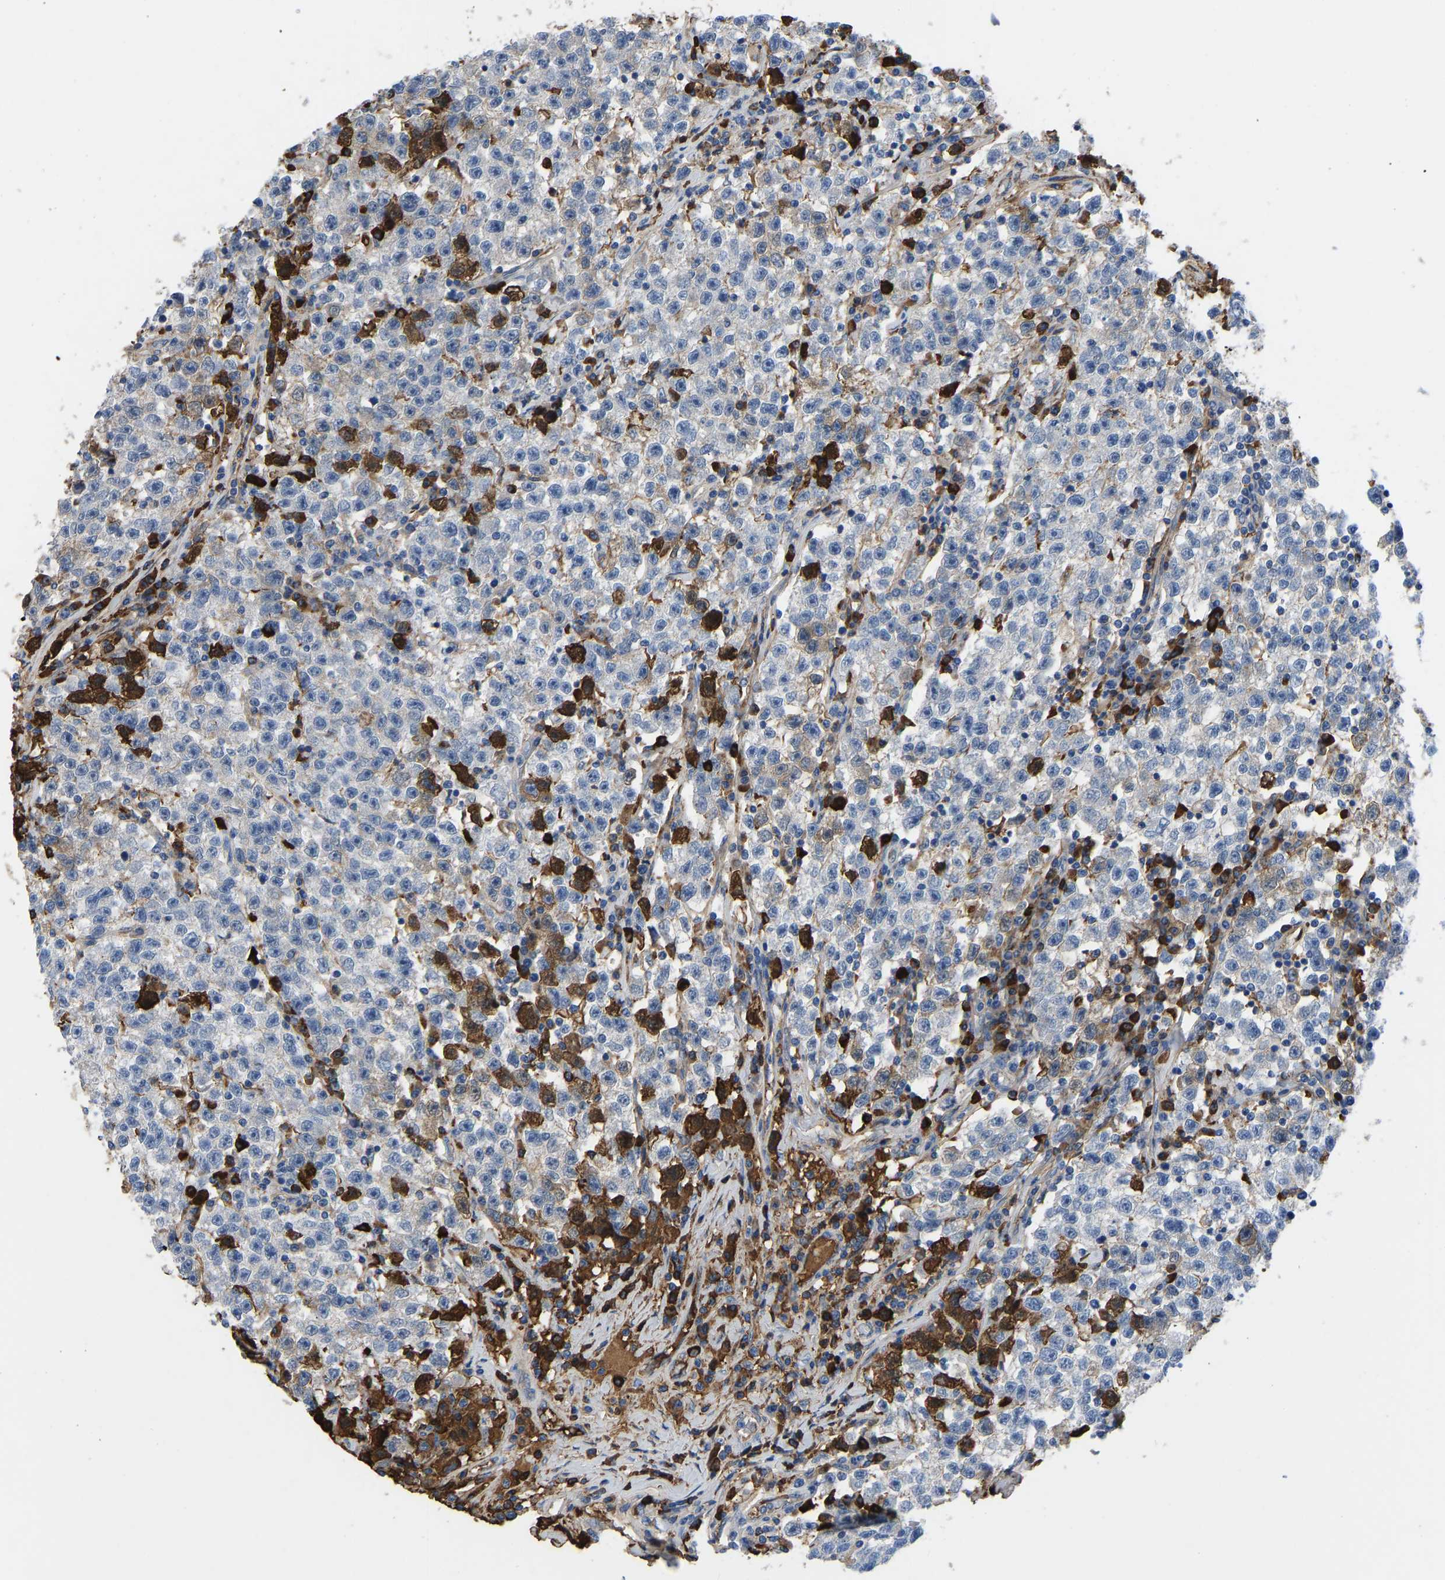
{"staining": {"intensity": "moderate", "quantity": "<25%", "location": "cytoplasmic/membranous"}, "tissue": "testis cancer", "cell_type": "Tumor cells", "image_type": "cancer", "snomed": [{"axis": "morphology", "description": "Seminoma, NOS"}, {"axis": "topography", "description": "Testis"}], "caption": "Immunohistochemical staining of human testis cancer (seminoma) reveals low levels of moderate cytoplasmic/membranous protein positivity in approximately <25% of tumor cells.", "gene": "HSPG2", "patient": {"sex": "male", "age": 22}}